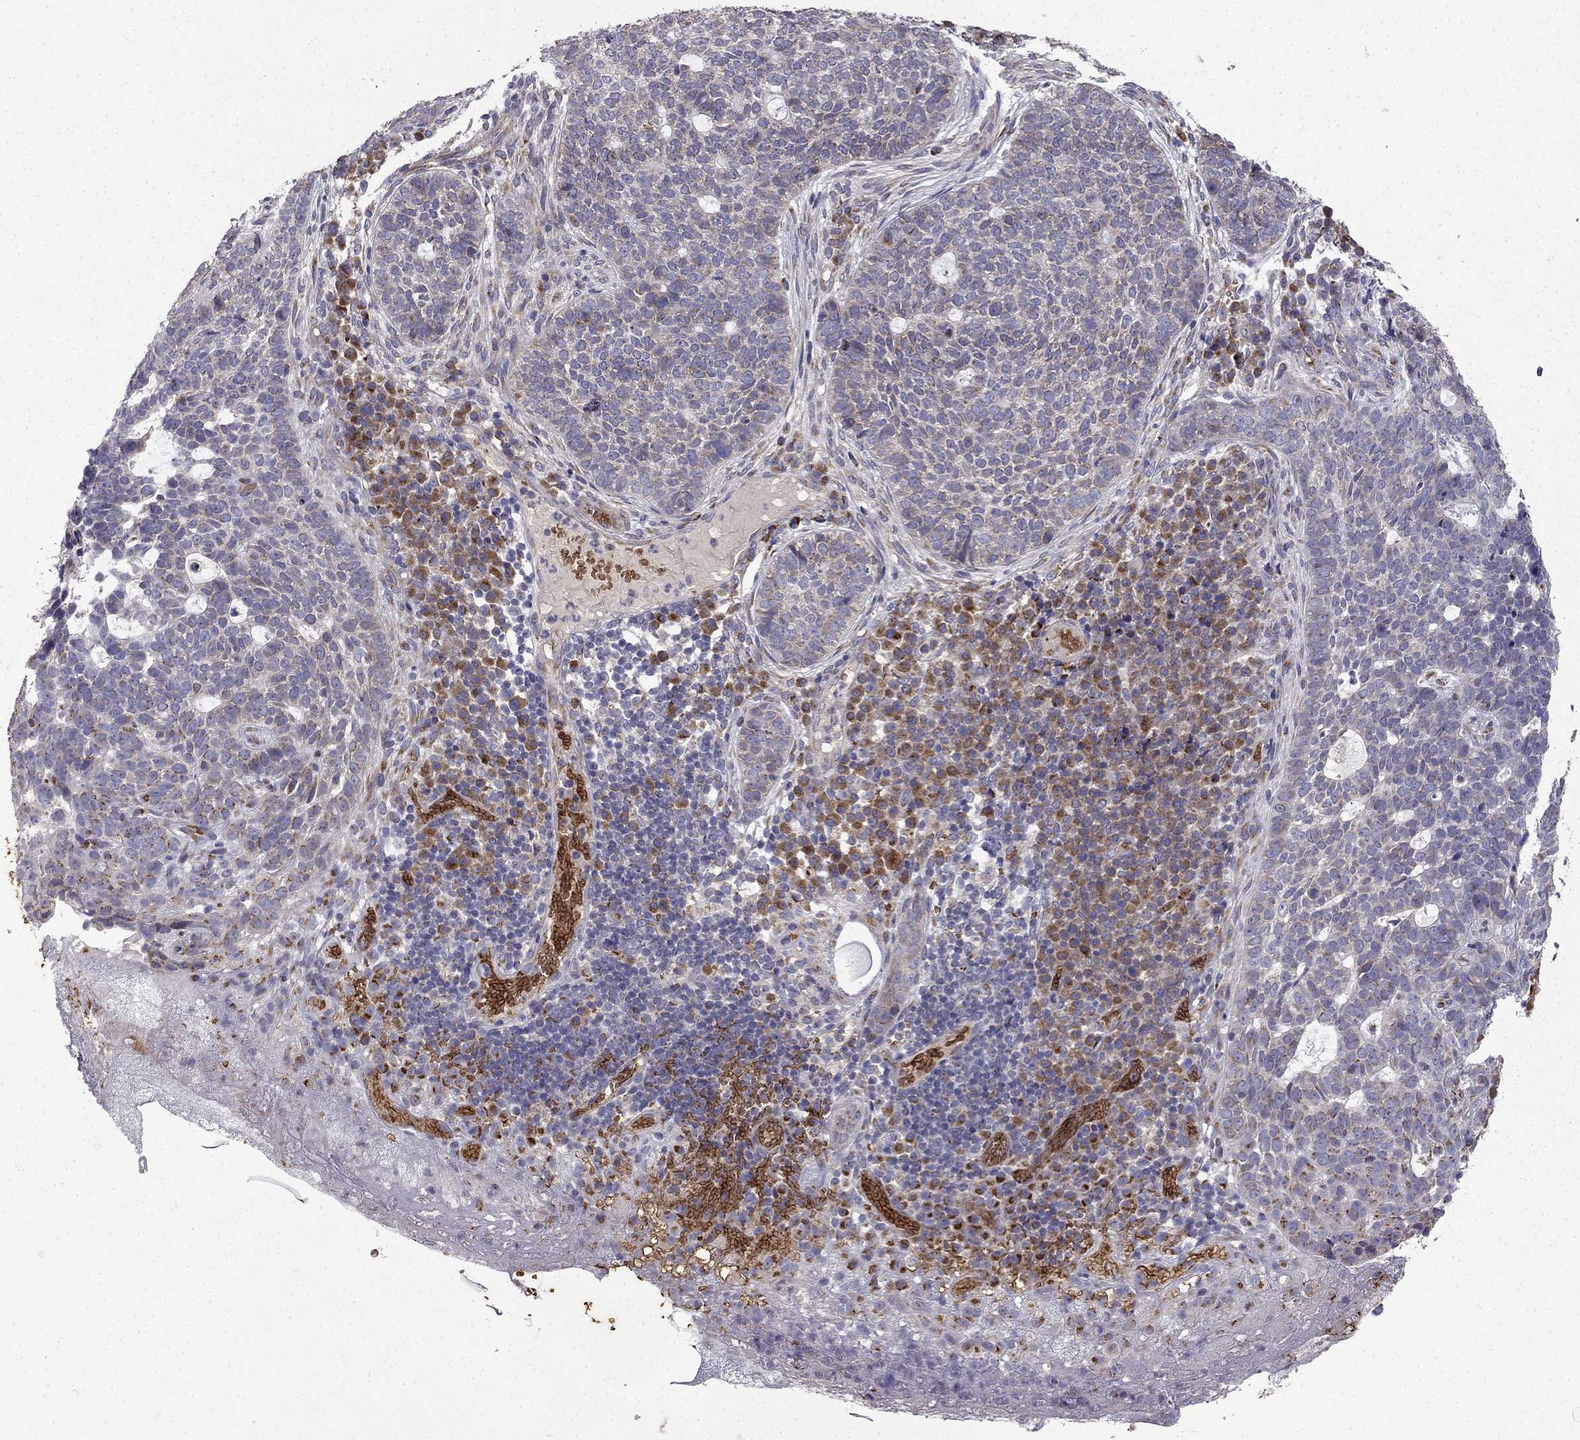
{"staining": {"intensity": "moderate", "quantity": "<25%", "location": "cytoplasmic/membranous"}, "tissue": "skin cancer", "cell_type": "Tumor cells", "image_type": "cancer", "snomed": [{"axis": "morphology", "description": "Basal cell carcinoma"}, {"axis": "topography", "description": "Skin"}], "caption": "Immunohistochemical staining of human skin basal cell carcinoma displays low levels of moderate cytoplasmic/membranous protein positivity in about <25% of tumor cells.", "gene": "B4GALT7", "patient": {"sex": "female", "age": 69}}